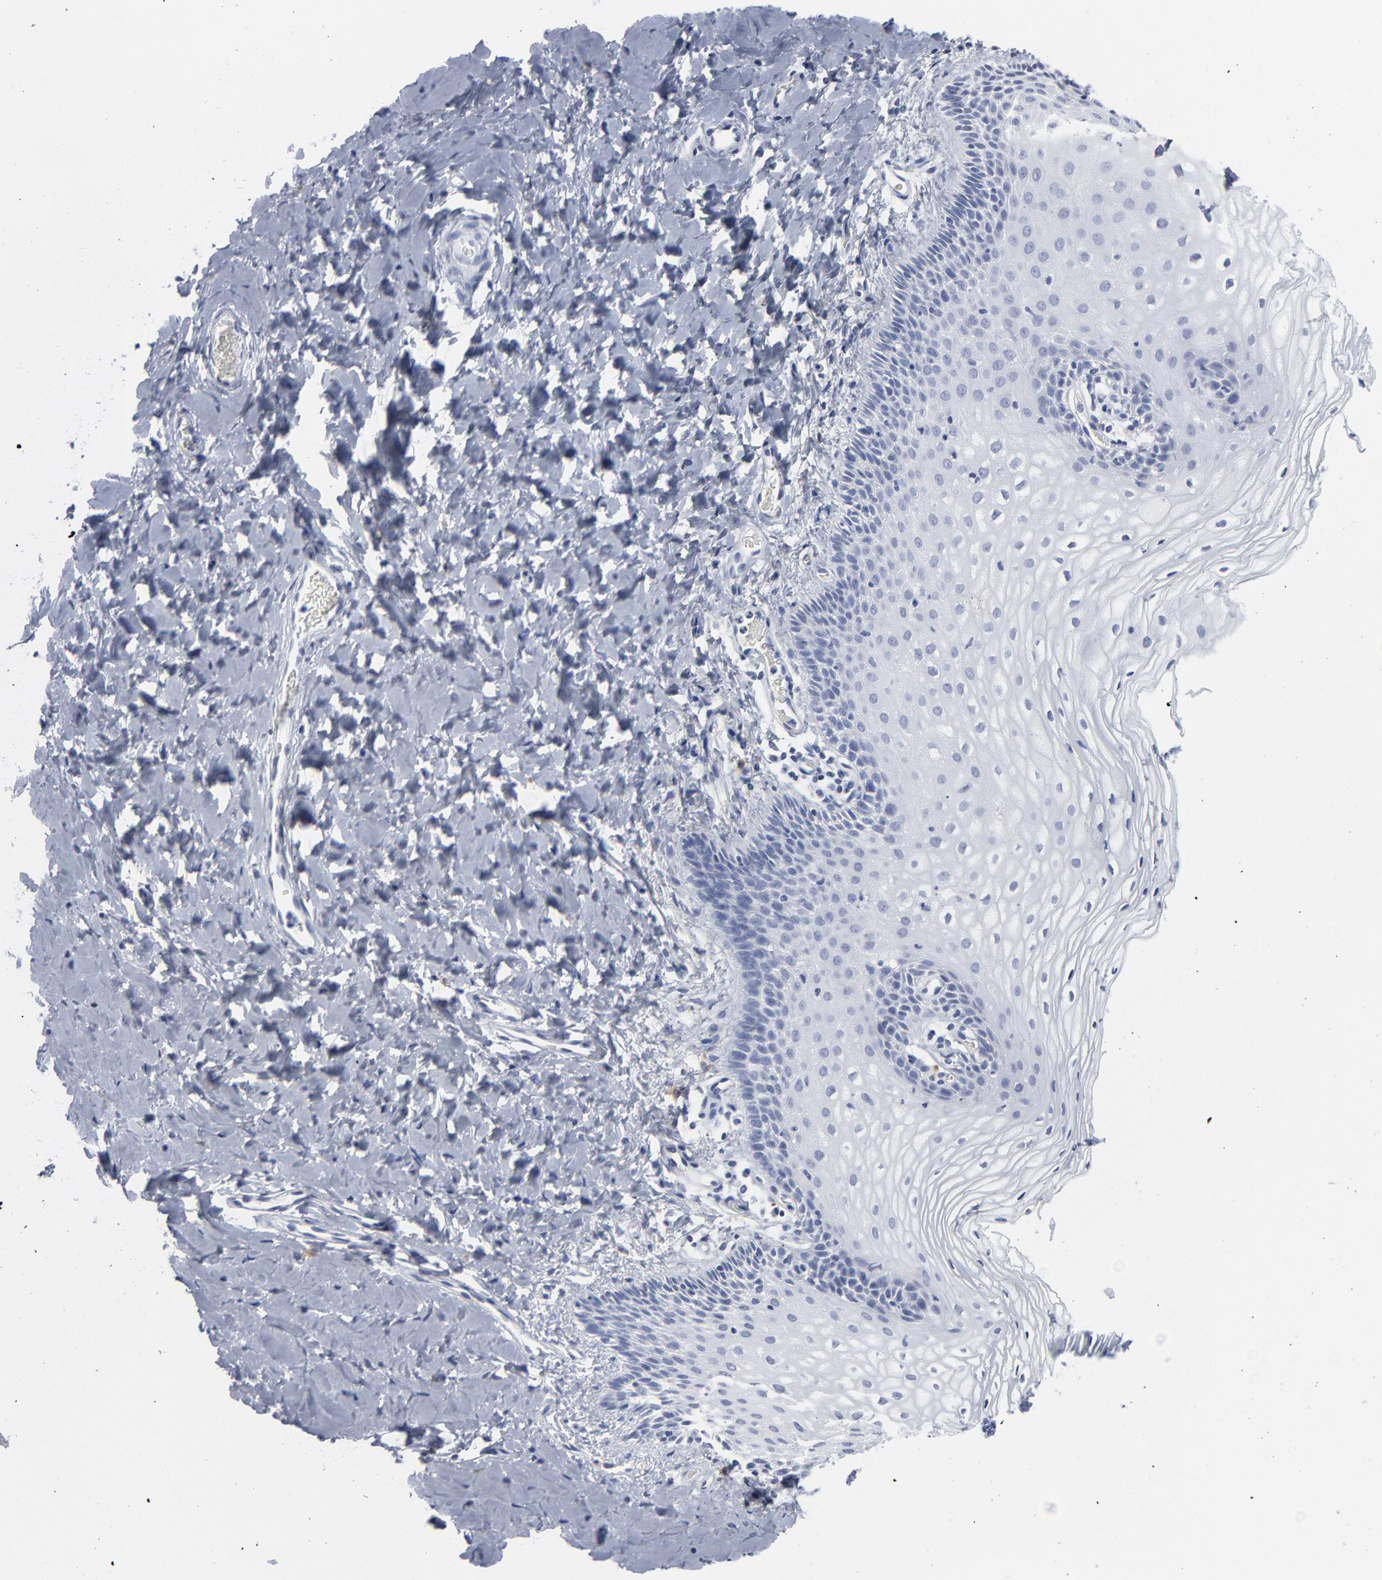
{"staining": {"intensity": "negative", "quantity": "none", "location": "none"}, "tissue": "vagina", "cell_type": "Squamous epithelial cells", "image_type": "normal", "snomed": [{"axis": "morphology", "description": "Normal tissue, NOS"}, {"axis": "topography", "description": "Vagina"}], "caption": "Immunohistochemical staining of benign human vagina exhibits no significant positivity in squamous epithelial cells.", "gene": "PAGE1", "patient": {"sex": "female", "age": 55}}